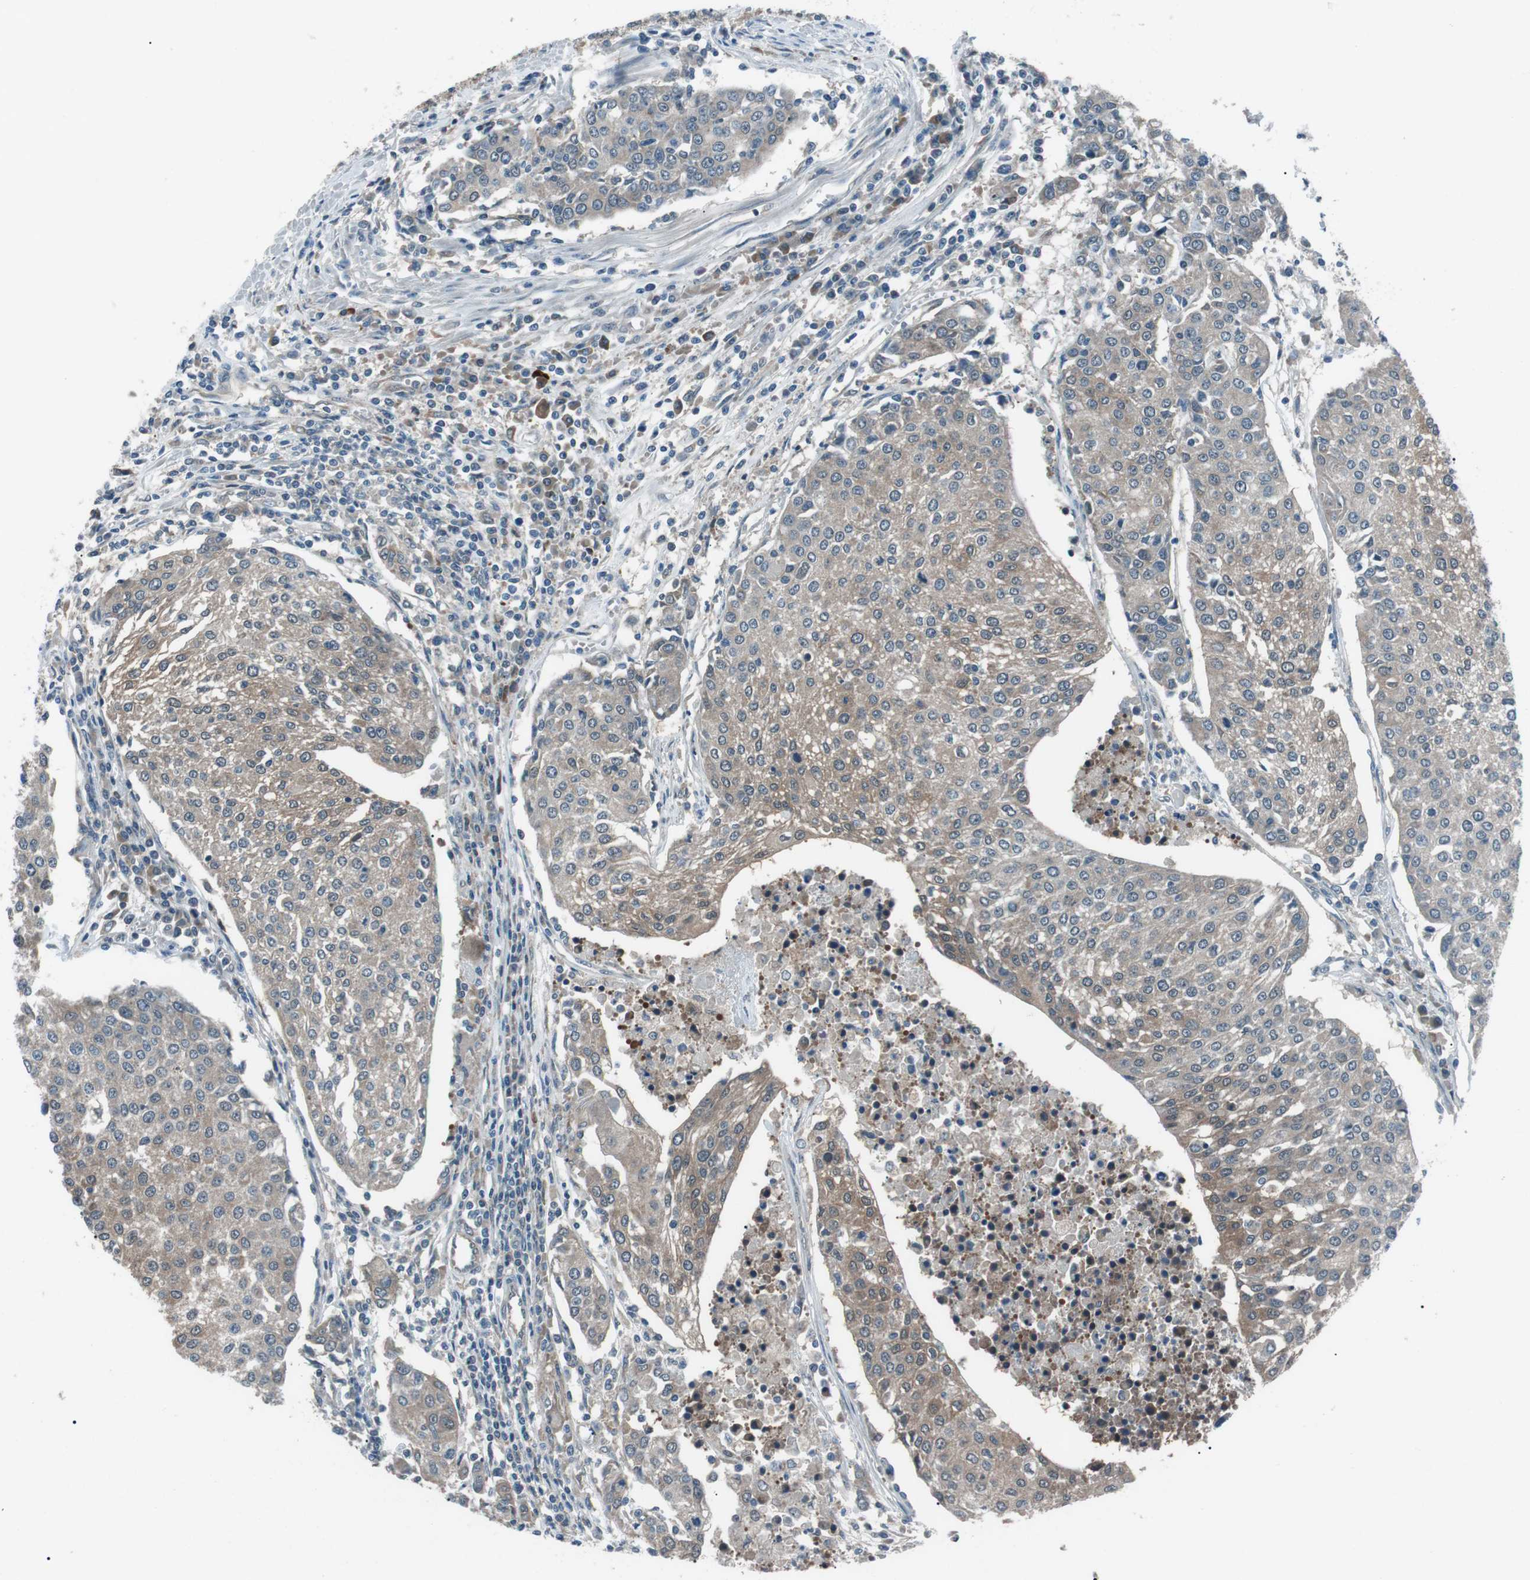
{"staining": {"intensity": "weak", "quantity": ">75%", "location": "cytoplasmic/membranous"}, "tissue": "urothelial cancer", "cell_type": "Tumor cells", "image_type": "cancer", "snomed": [{"axis": "morphology", "description": "Urothelial carcinoma, High grade"}, {"axis": "topography", "description": "Urinary bladder"}], "caption": "A photomicrograph showing weak cytoplasmic/membranous positivity in about >75% of tumor cells in urothelial cancer, as visualized by brown immunohistochemical staining.", "gene": "LRIG2", "patient": {"sex": "female", "age": 85}}